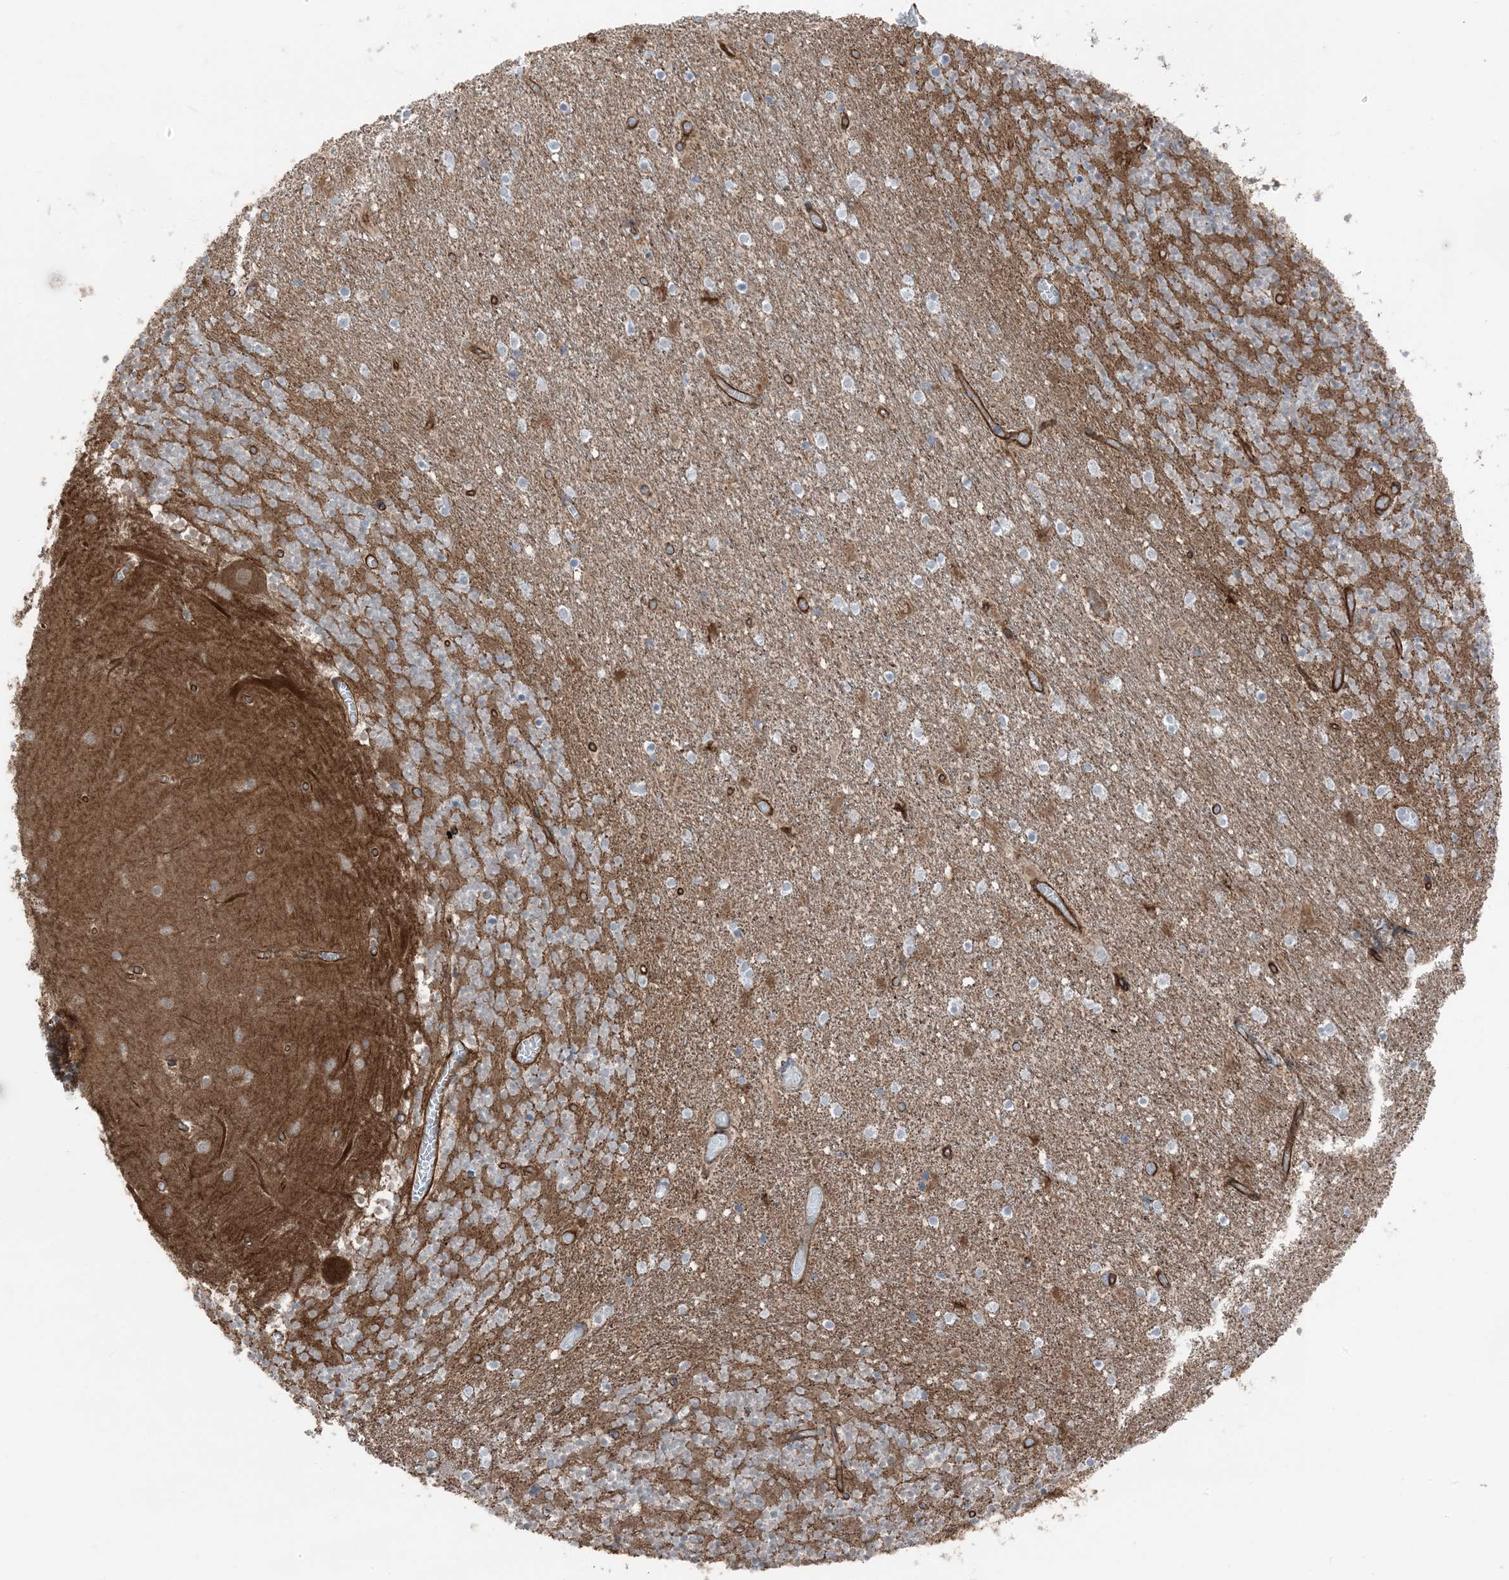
{"staining": {"intensity": "strong", "quantity": "<25%", "location": "cytoplasmic/membranous"}, "tissue": "cerebellum", "cell_type": "Cells in granular layer", "image_type": "normal", "snomed": [{"axis": "morphology", "description": "Normal tissue, NOS"}, {"axis": "topography", "description": "Cerebellum"}], "caption": "Normal cerebellum was stained to show a protein in brown. There is medium levels of strong cytoplasmic/membranous staining in about <25% of cells in granular layer. (brown staining indicates protein expression, while blue staining denotes nuclei).", "gene": "ZFP90", "patient": {"sex": "female", "age": 28}}